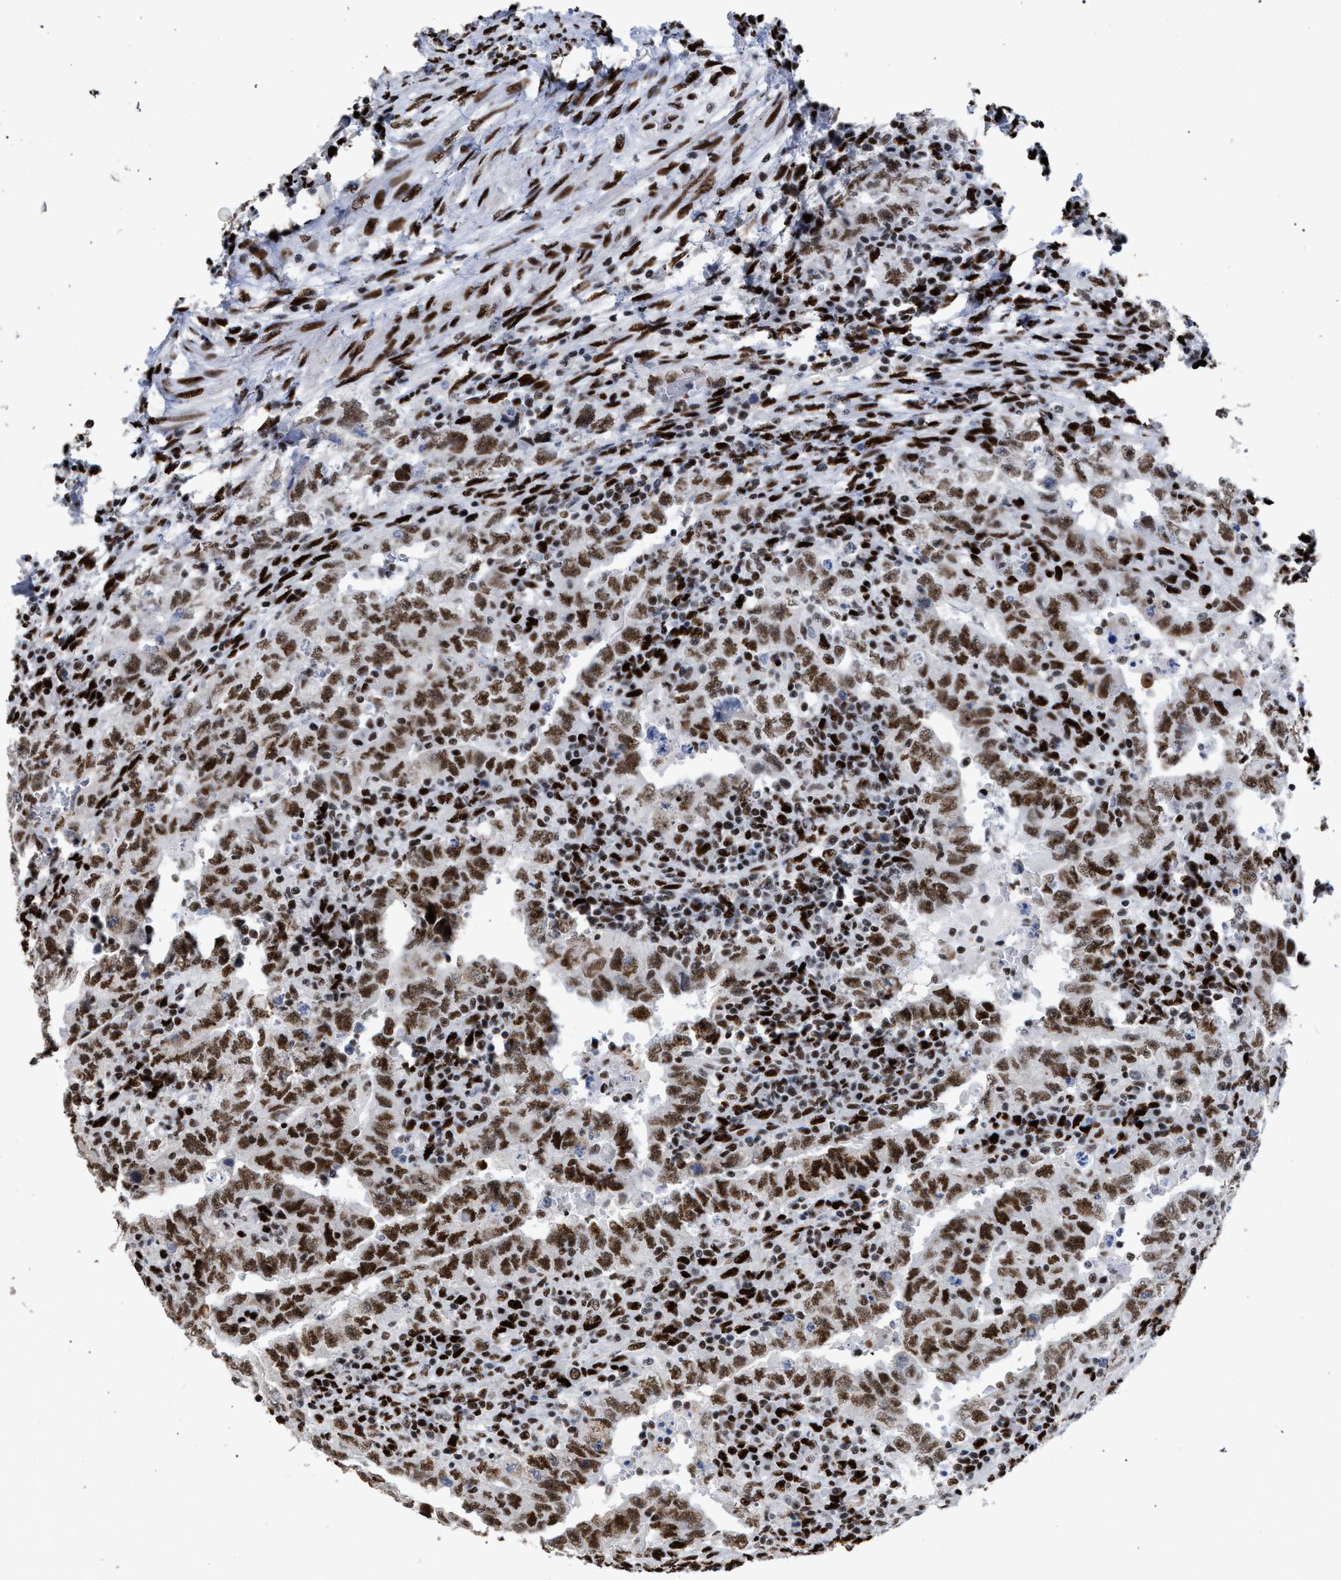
{"staining": {"intensity": "moderate", "quantity": "25%-75%", "location": "nuclear"}, "tissue": "testis cancer", "cell_type": "Tumor cells", "image_type": "cancer", "snomed": [{"axis": "morphology", "description": "Carcinoma, Embryonal, NOS"}, {"axis": "topography", "description": "Testis"}], "caption": "This micrograph shows embryonal carcinoma (testis) stained with IHC to label a protein in brown. The nuclear of tumor cells show moderate positivity for the protein. Nuclei are counter-stained blue.", "gene": "TP53BP1", "patient": {"sex": "male", "age": 26}}